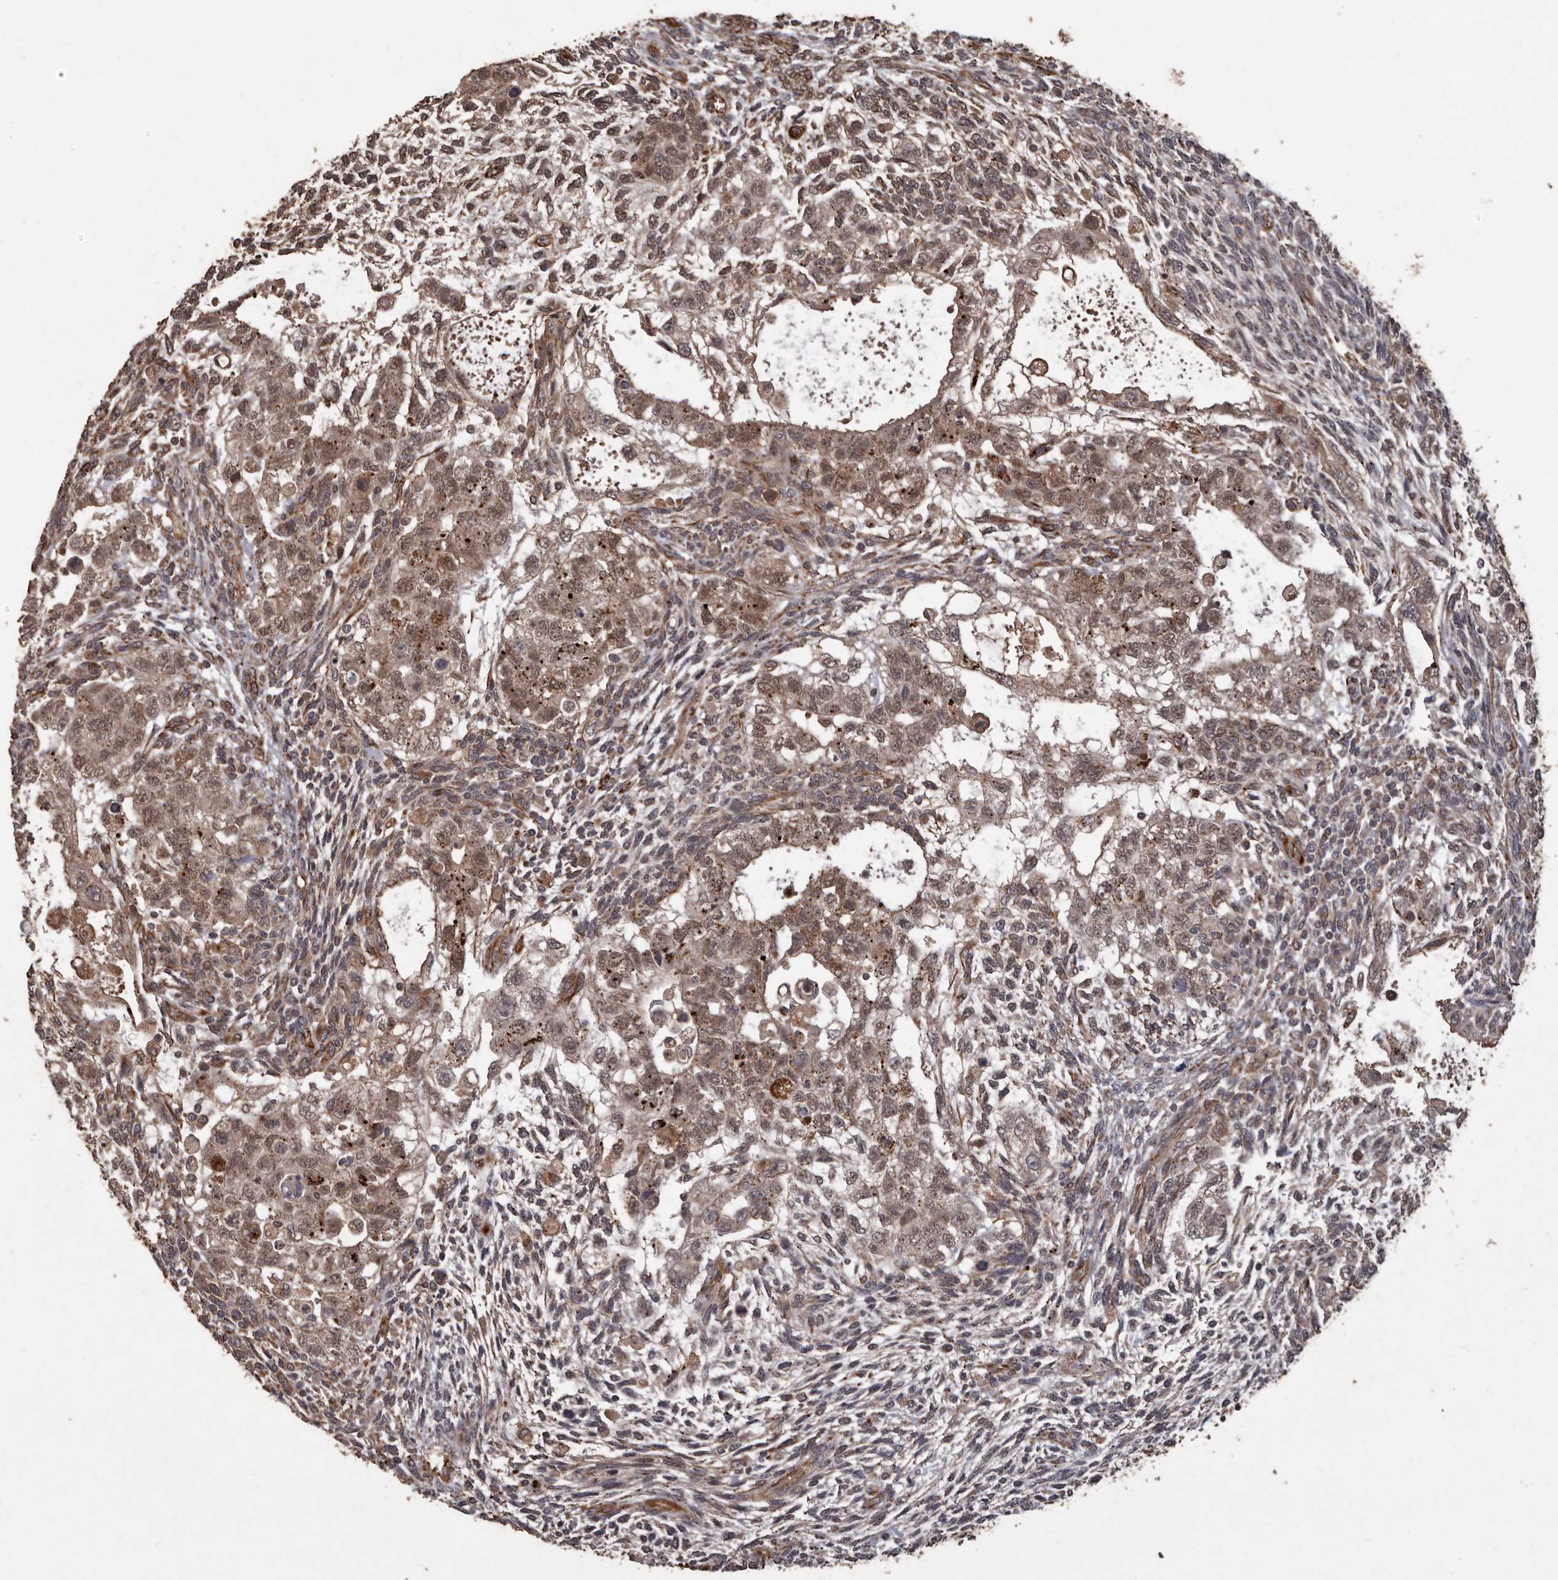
{"staining": {"intensity": "moderate", "quantity": ">75%", "location": "cytoplasmic/membranous,nuclear"}, "tissue": "testis cancer", "cell_type": "Tumor cells", "image_type": "cancer", "snomed": [{"axis": "morphology", "description": "Carcinoma, Embryonal, NOS"}, {"axis": "topography", "description": "Testis"}], "caption": "Testis cancer (embryonal carcinoma) tissue reveals moderate cytoplasmic/membranous and nuclear staining in about >75% of tumor cells, visualized by immunohistochemistry. (brown staining indicates protein expression, while blue staining denotes nuclei).", "gene": "BRAT1", "patient": {"sex": "male", "age": 37}}